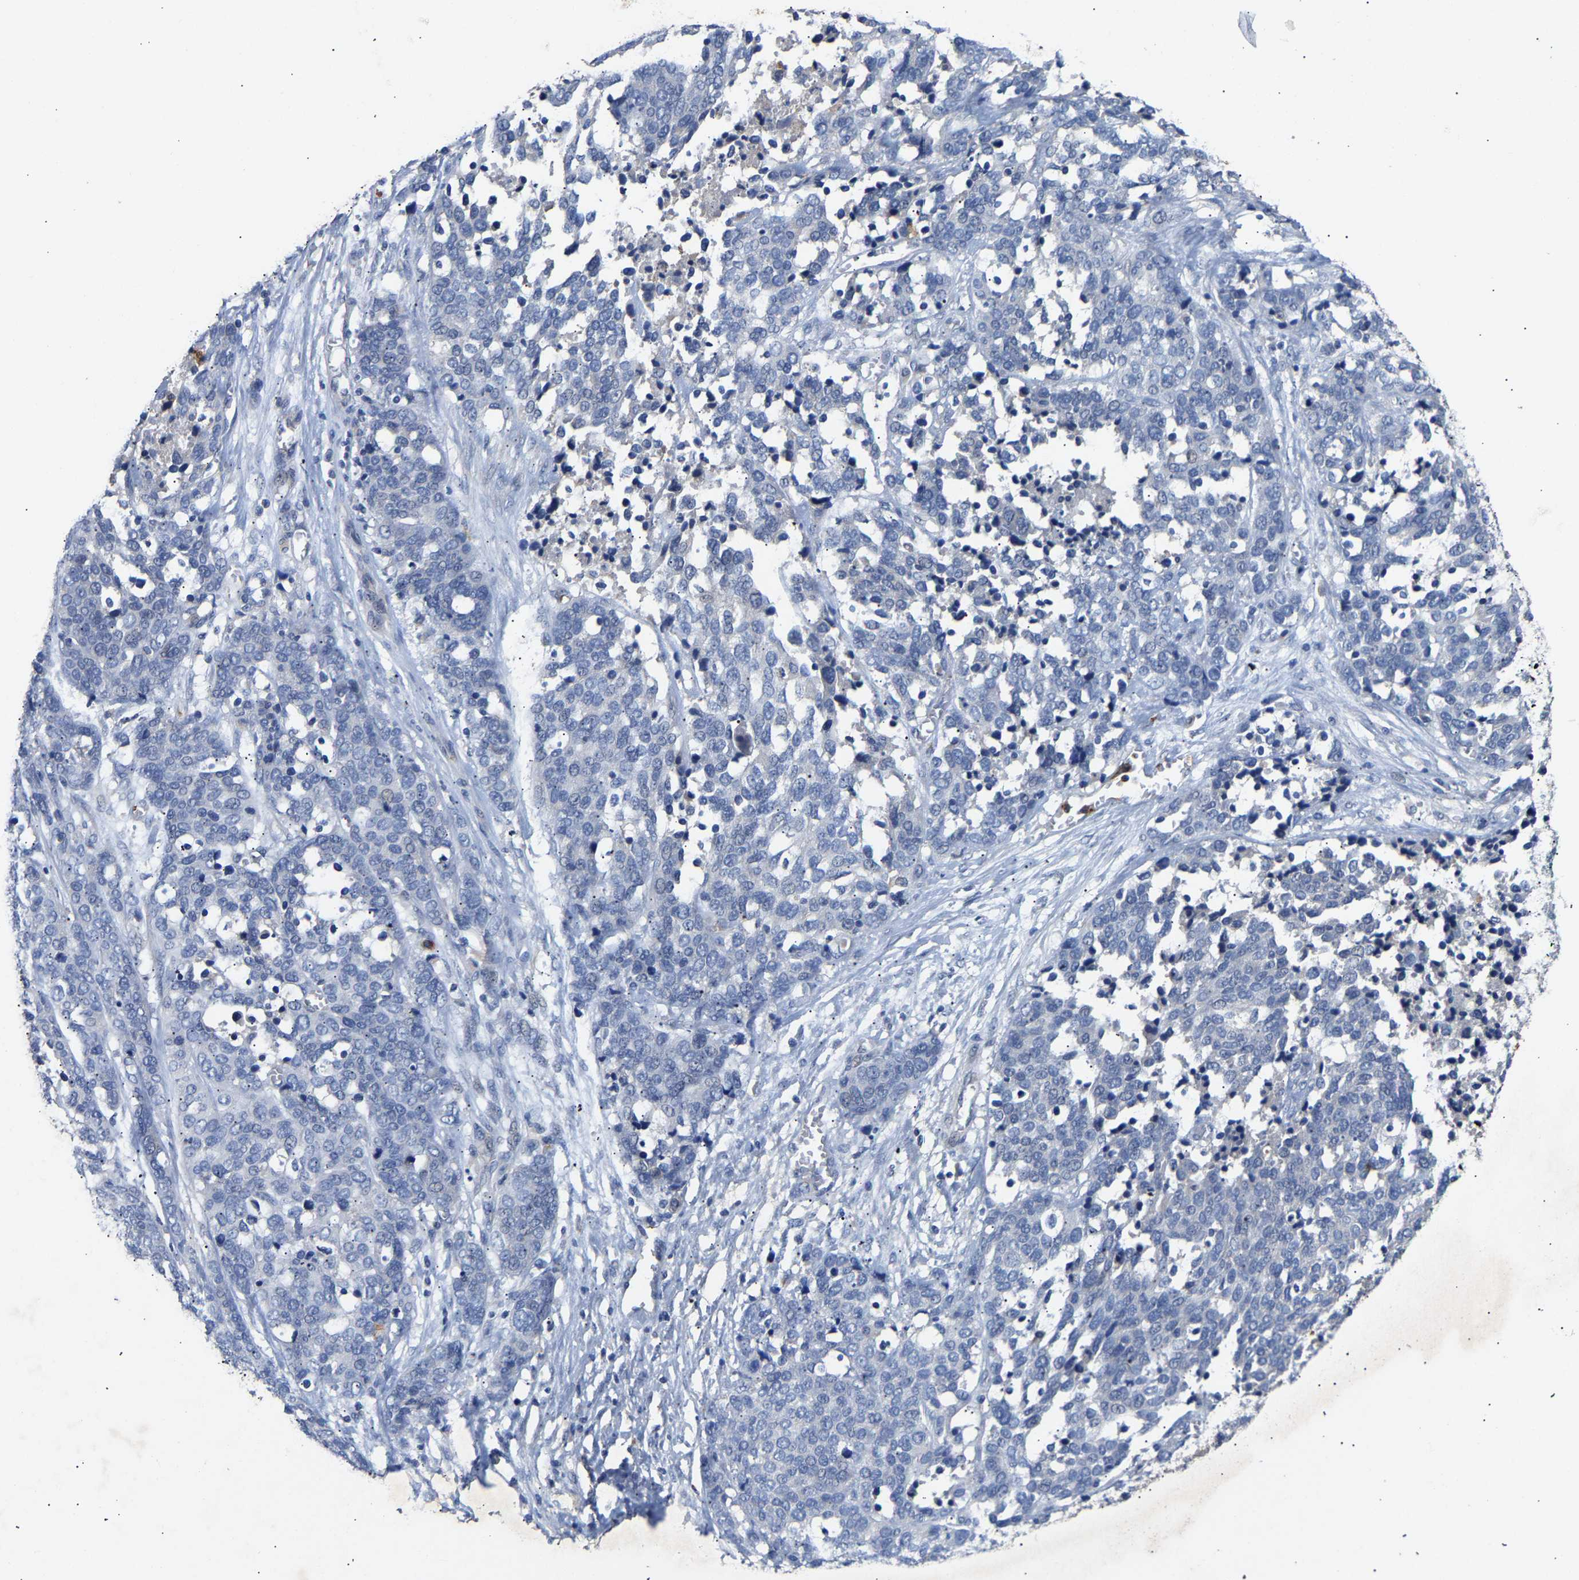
{"staining": {"intensity": "negative", "quantity": "none", "location": "none"}, "tissue": "ovarian cancer", "cell_type": "Tumor cells", "image_type": "cancer", "snomed": [{"axis": "morphology", "description": "Cystadenocarcinoma, serous, NOS"}, {"axis": "topography", "description": "Ovary"}], "caption": "Immunohistochemistry of ovarian serous cystadenocarcinoma exhibits no positivity in tumor cells. (DAB immunohistochemistry, high magnification).", "gene": "CCDC171", "patient": {"sex": "female", "age": 44}}